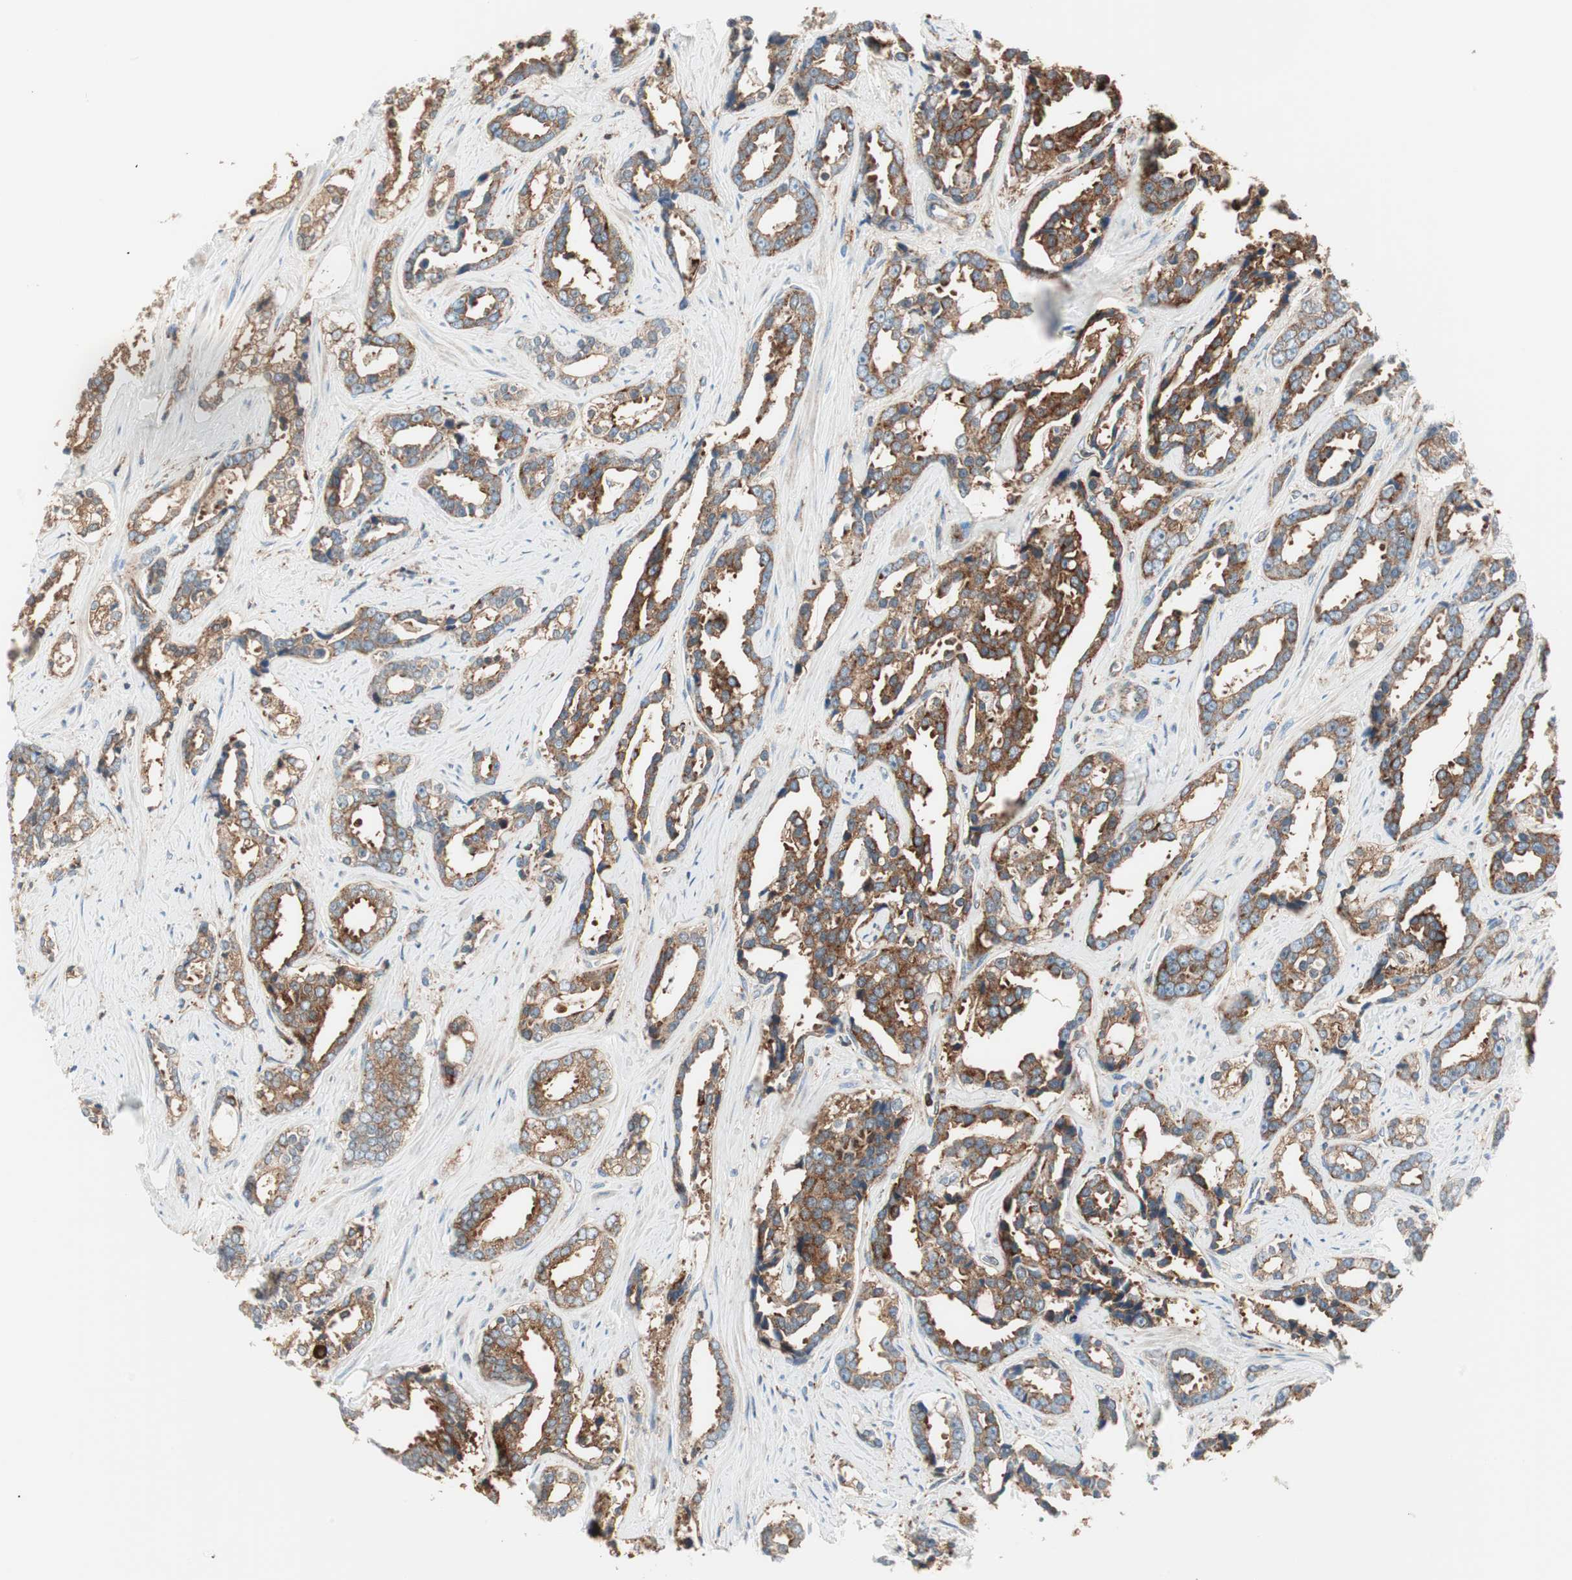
{"staining": {"intensity": "moderate", "quantity": "<25%", "location": "cytoplasmic/membranous"}, "tissue": "prostate cancer", "cell_type": "Tumor cells", "image_type": "cancer", "snomed": [{"axis": "morphology", "description": "Adenocarcinoma, High grade"}, {"axis": "topography", "description": "Prostate"}], "caption": "Protein staining of prostate cancer tissue reveals moderate cytoplasmic/membranous expression in about <25% of tumor cells. Using DAB (3,3'-diaminobenzidine) (brown) and hematoxylin (blue) stains, captured at high magnification using brightfield microscopy.", "gene": "ATP6V1G1", "patient": {"sex": "male", "age": 67}}